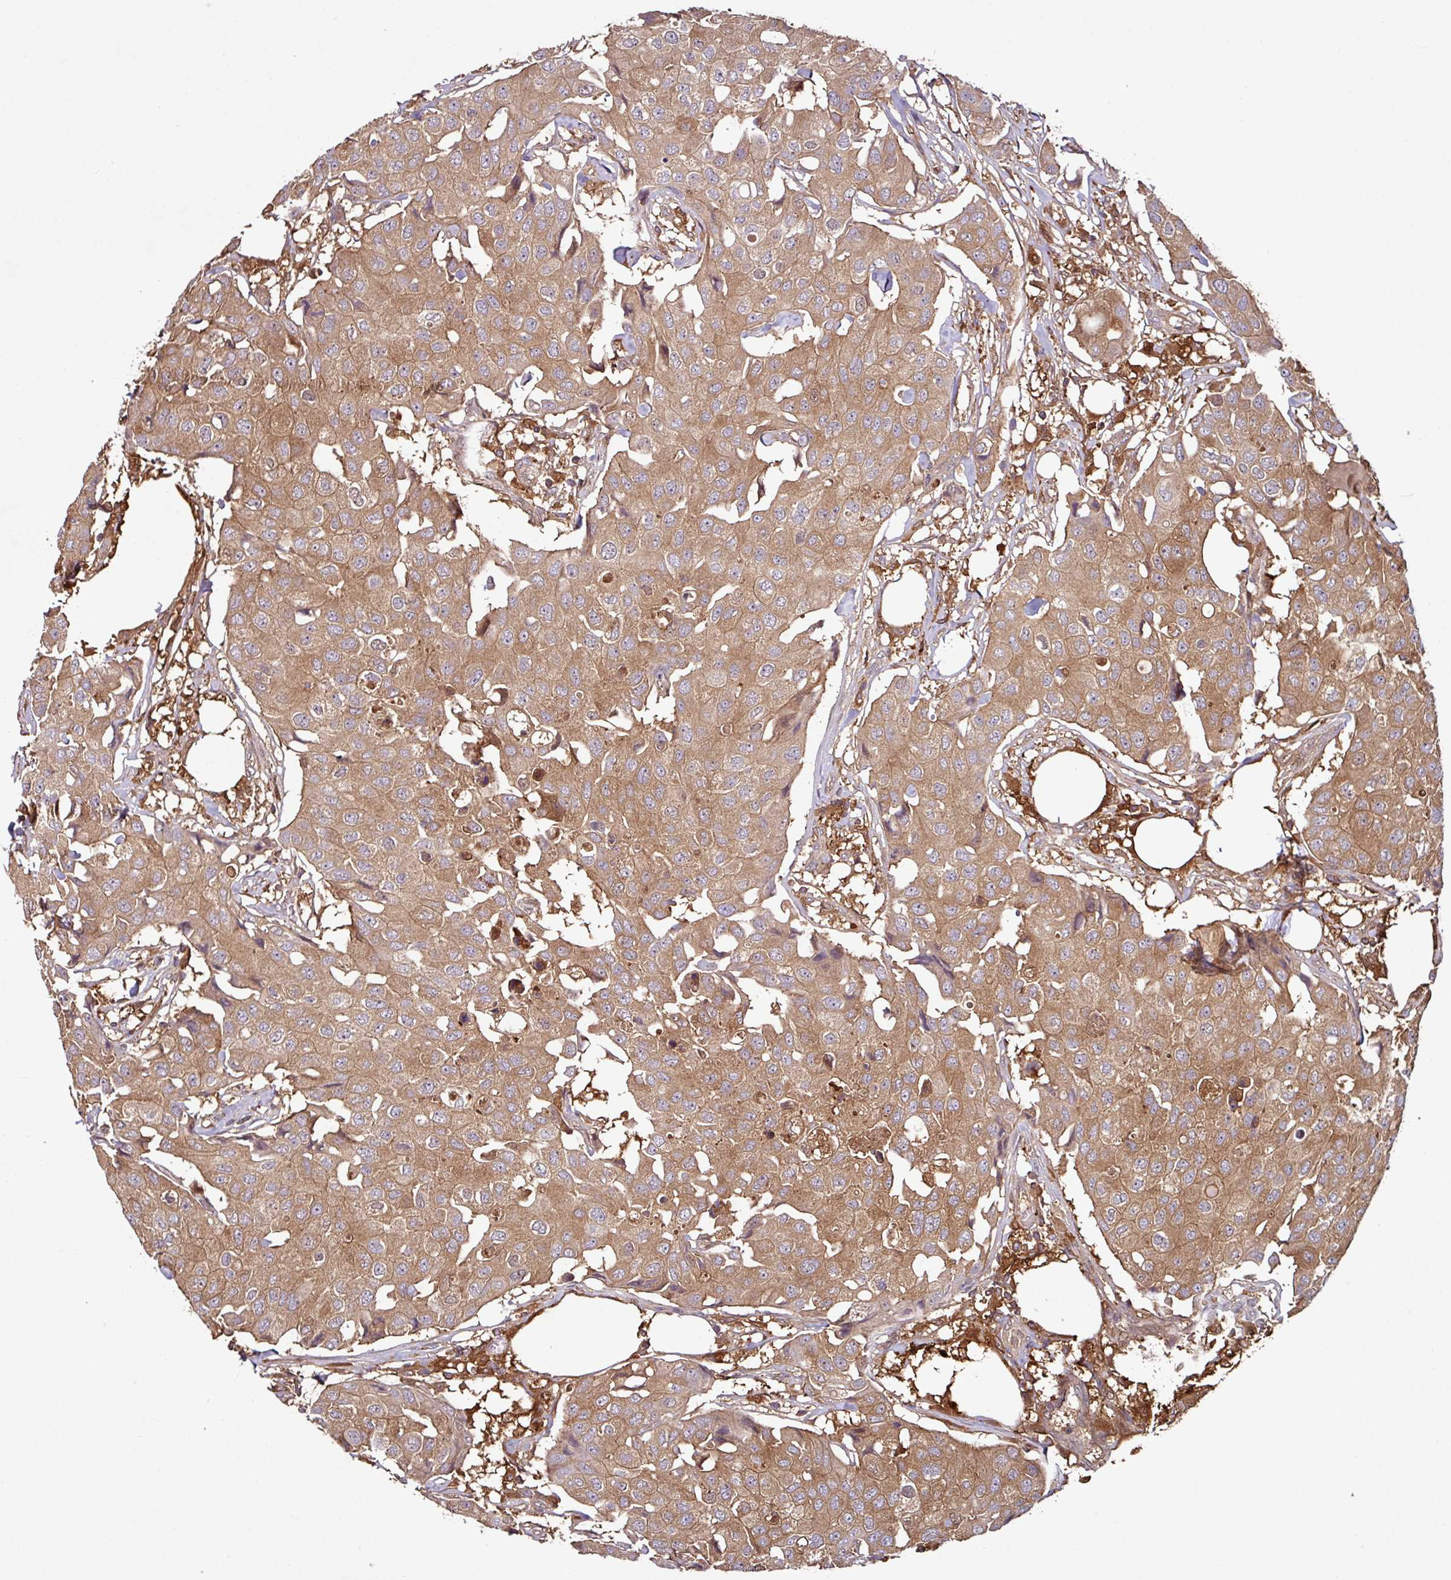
{"staining": {"intensity": "moderate", "quantity": ">75%", "location": "cytoplasmic/membranous"}, "tissue": "breast cancer", "cell_type": "Tumor cells", "image_type": "cancer", "snomed": [{"axis": "morphology", "description": "Duct carcinoma"}, {"axis": "topography", "description": "Breast"}], "caption": "Breast cancer tissue reveals moderate cytoplasmic/membranous staining in about >75% of tumor cells (DAB IHC with brightfield microscopy, high magnification).", "gene": "GNPDA1", "patient": {"sex": "female", "age": 80}}